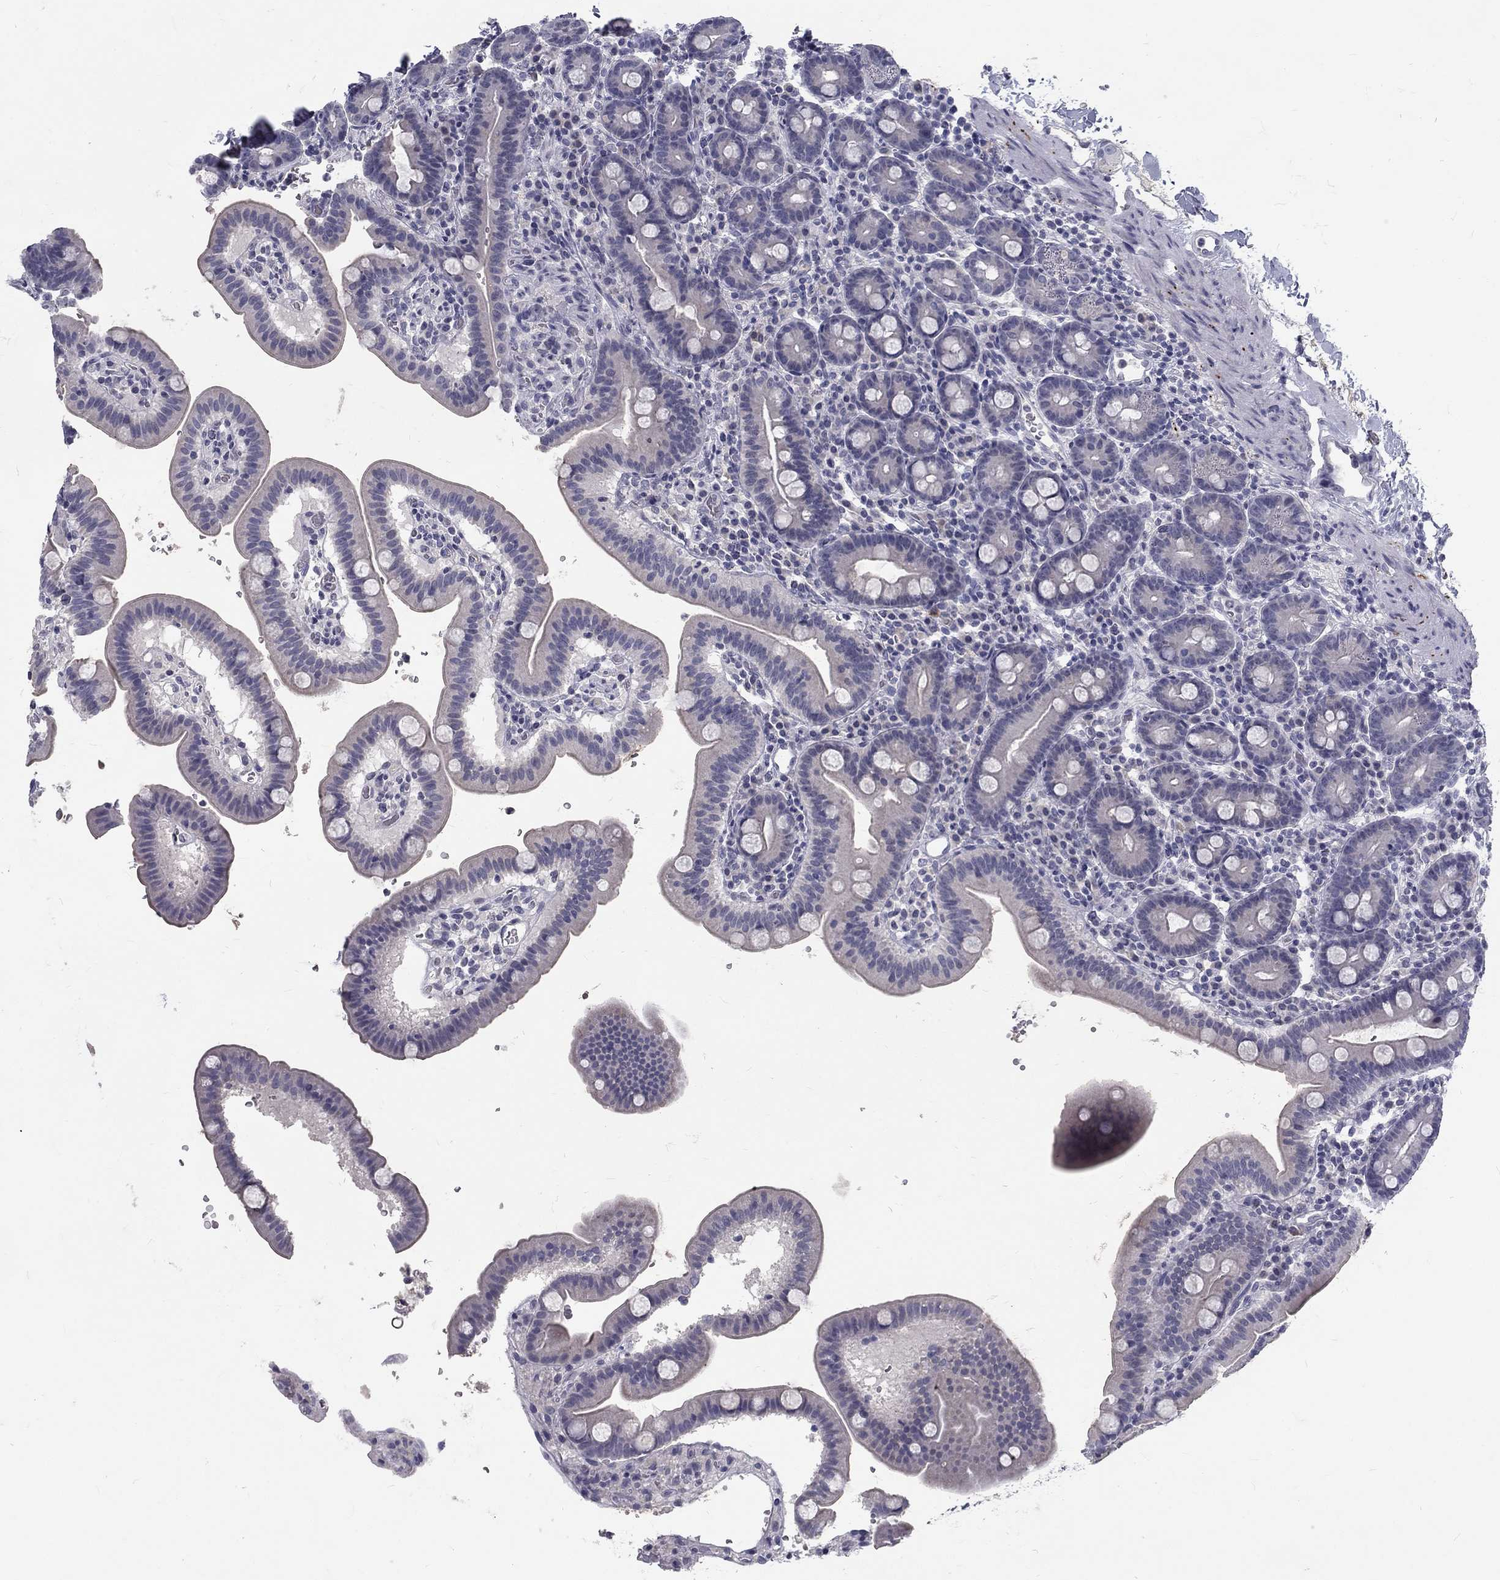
{"staining": {"intensity": "negative", "quantity": "none", "location": "none"}, "tissue": "duodenum", "cell_type": "Glandular cells", "image_type": "normal", "snomed": [{"axis": "morphology", "description": "Normal tissue, NOS"}, {"axis": "topography", "description": "Duodenum"}], "caption": "This micrograph is of normal duodenum stained with IHC to label a protein in brown with the nuclei are counter-stained blue. There is no staining in glandular cells.", "gene": "NOS1", "patient": {"sex": "male", "age": 59}}